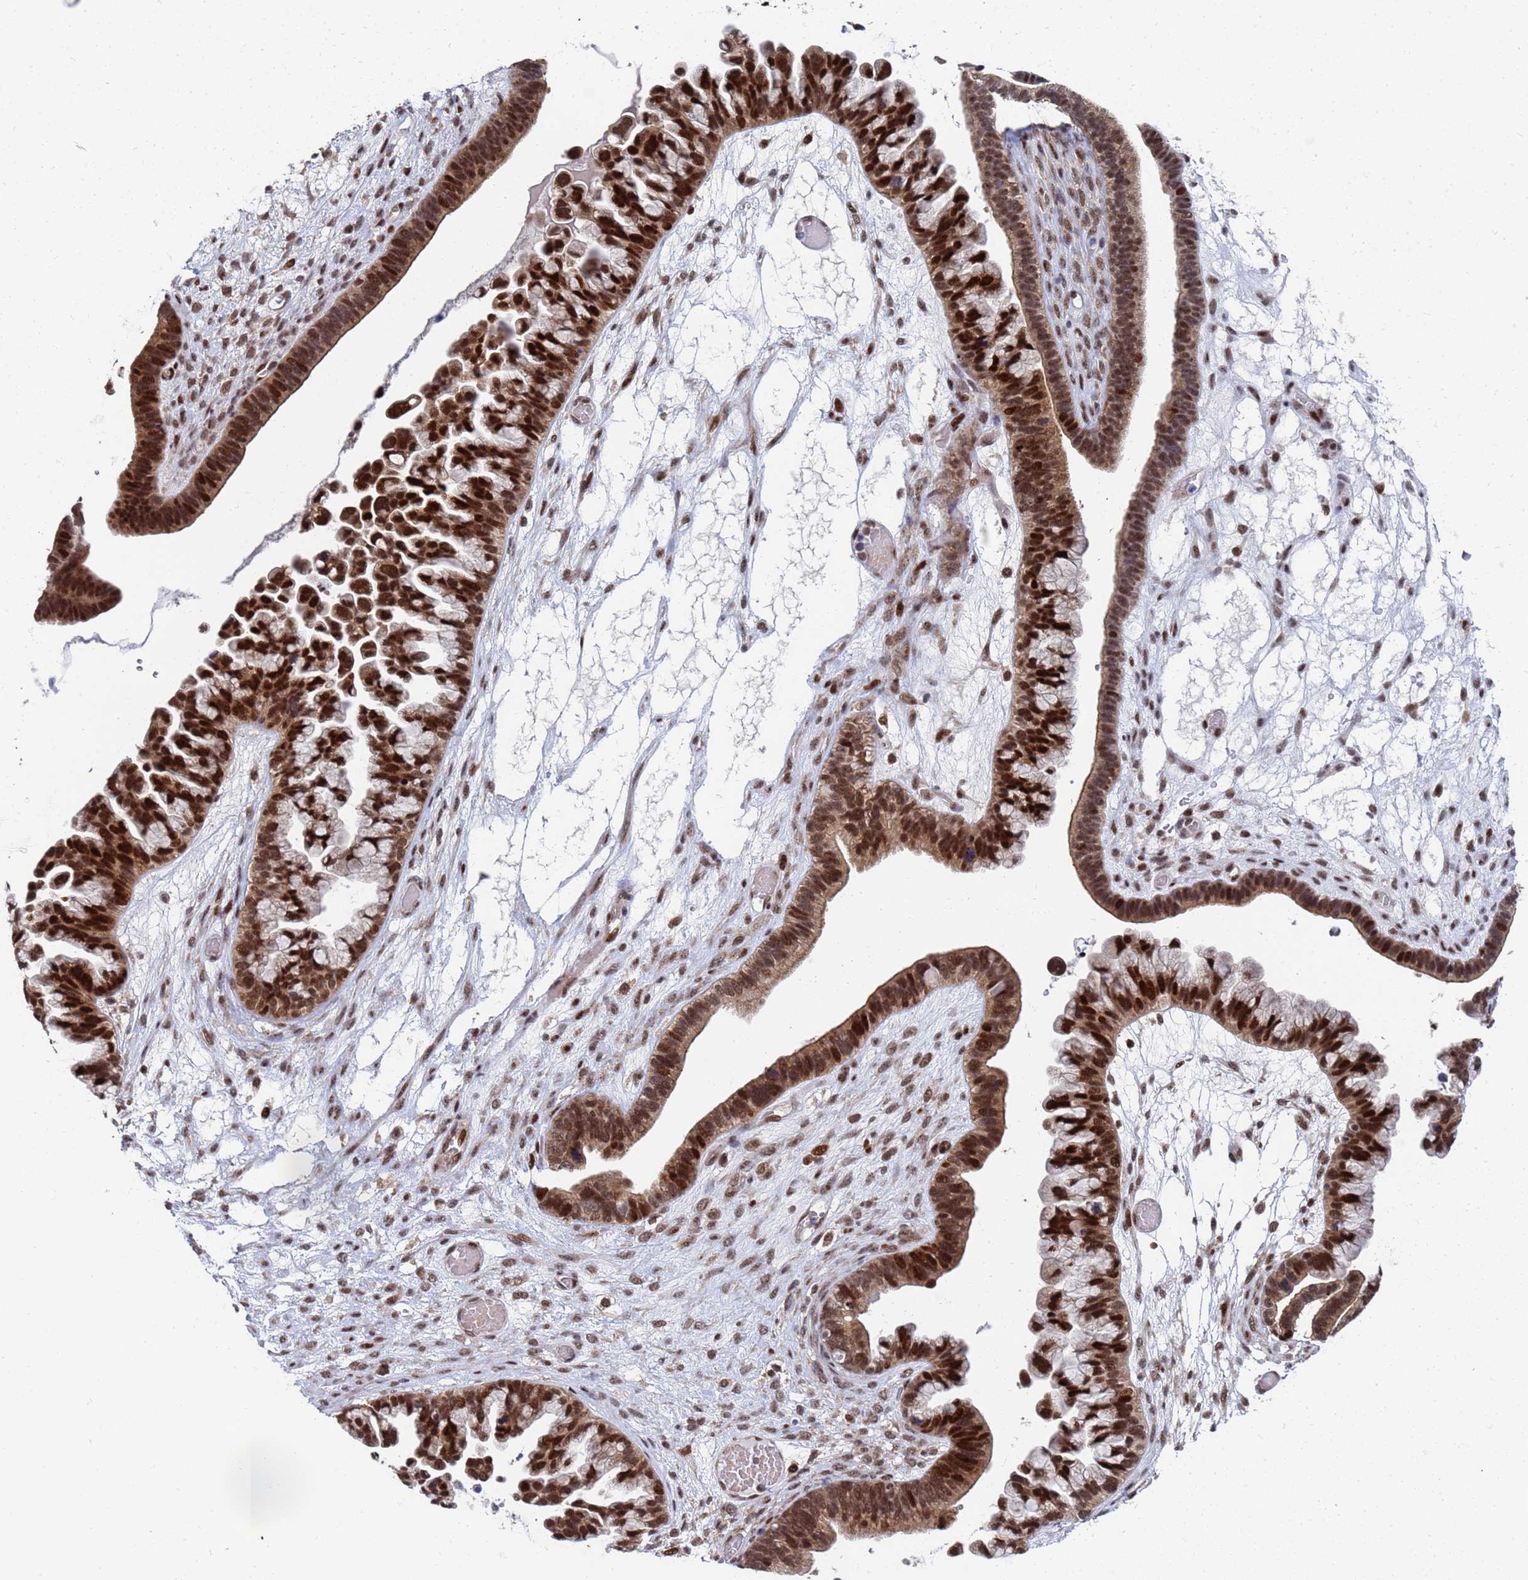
{"staining": {"intensity": "strong", "quantity": ">75%", "location": "cytoplasmic/membranous,nuclear"}, "tissue": "ovarian cancer", "cell_type": "Tumor cells", "image_type": "cancer", "snomed": [{"axis": "morphology", "description": "Cystadenocarcinoma, serous, NOS"}, {"axis": "topography", "description": "Ovary"}], "caption": "Ovarian serous cystadenocarcinoma stained with a brown dye shows strong cytoplasmic/membranous and nuclear positive expression in about >75% of tumor cells.", "gene": "AP5Z1", "patient": {"sex": "female", "age": 56}}